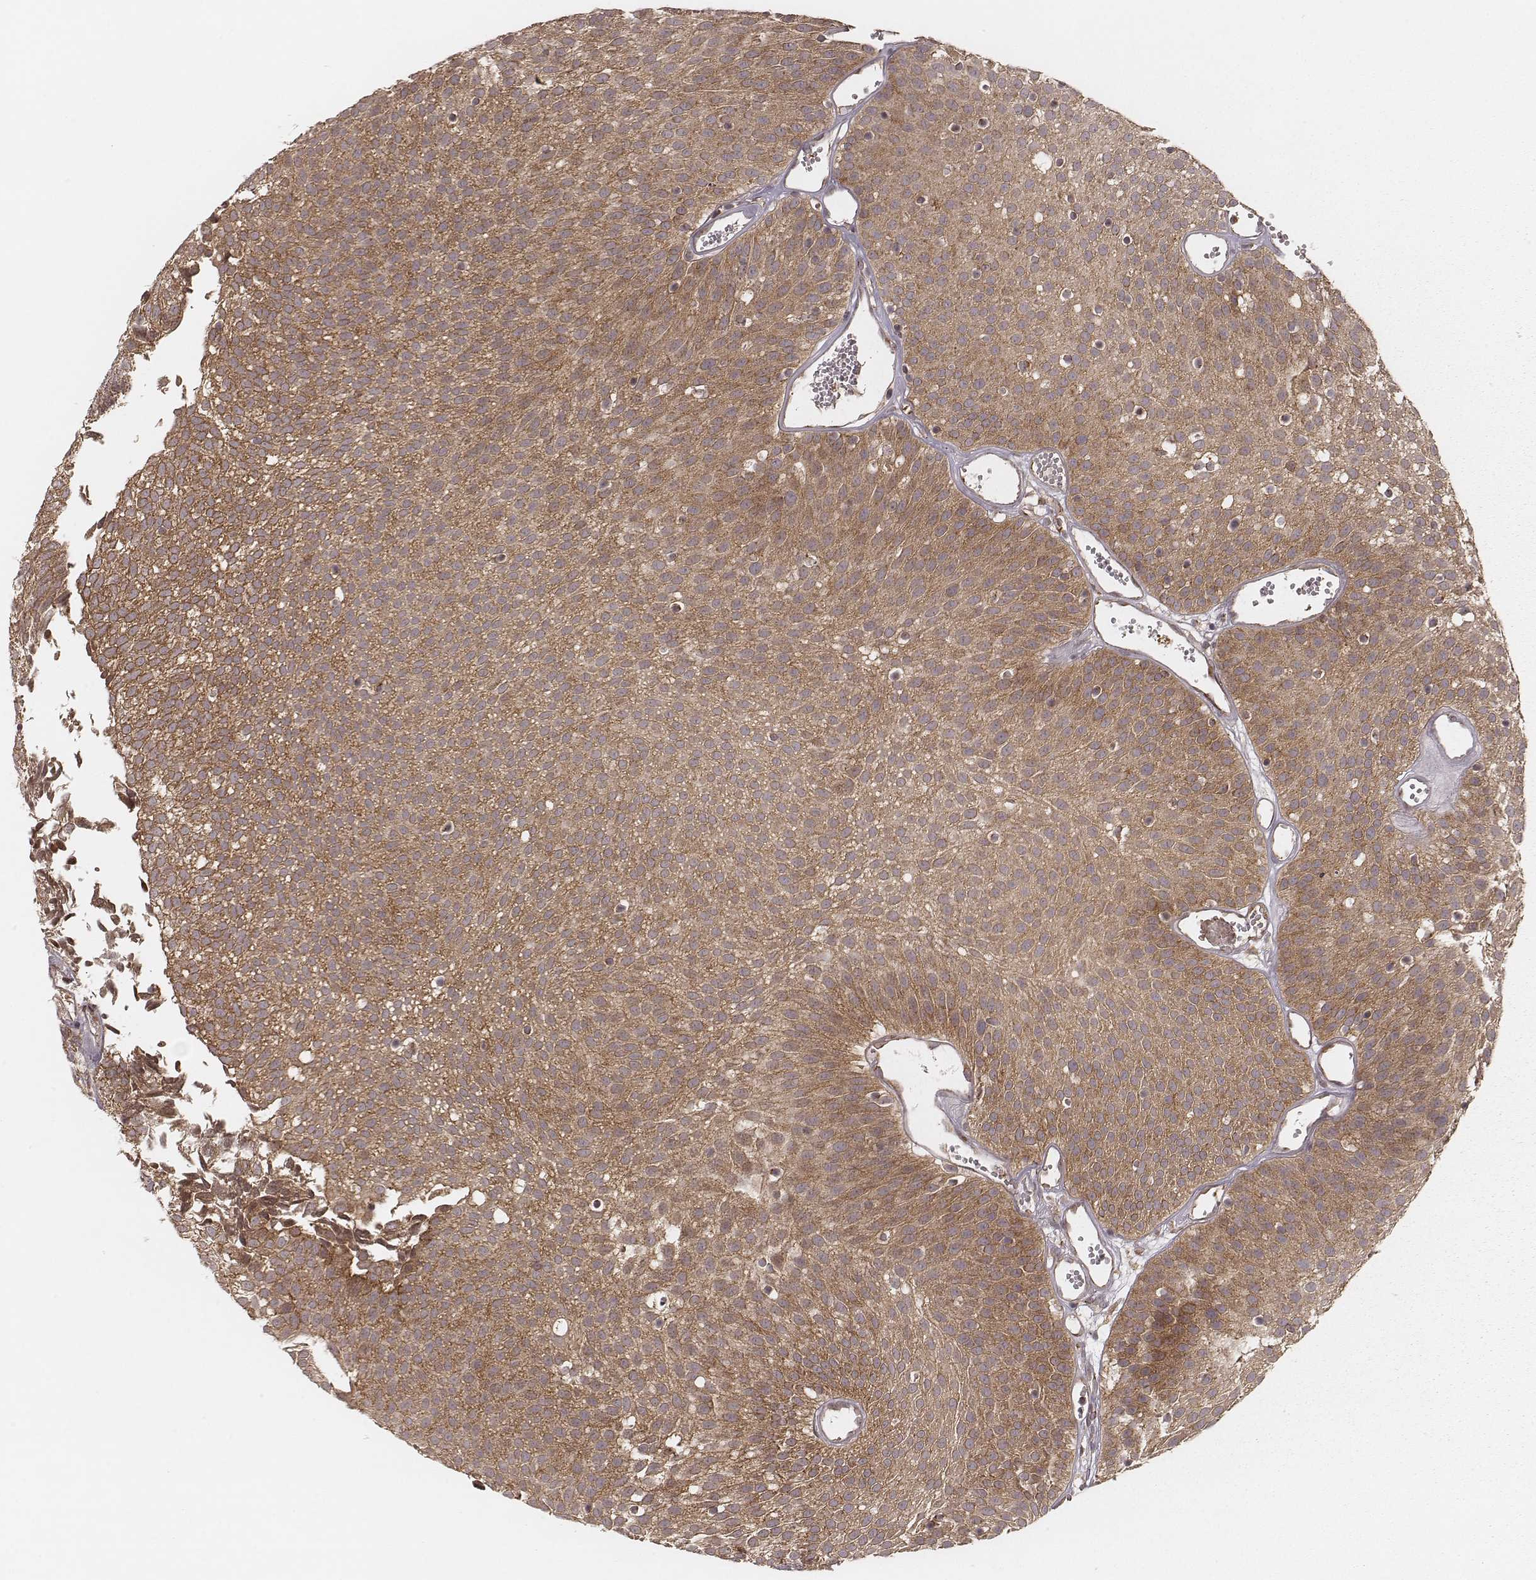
{"staining": {"intensity": "moderate", "quantity": ">75%", "location": "cytoplasmic/membranous"}, "tissue": "urothelial cancer", "cell_type": "Tumor cells", "image_type": "cancer", "snomed": [{"axis": "morphology", "description": "Urothelial carcinoma, Low grade"}, {"axis": "topography", "description": "Urinary bladder"}], "caption": "This micrograph shows immunohistochemistry staining of urothelial cancer, with medium moderate cytoplasmic/membranous positivity in about >75% of tumor cells.", "gene": "MYO19", "patient": {"sex": "male", "age": 52}}